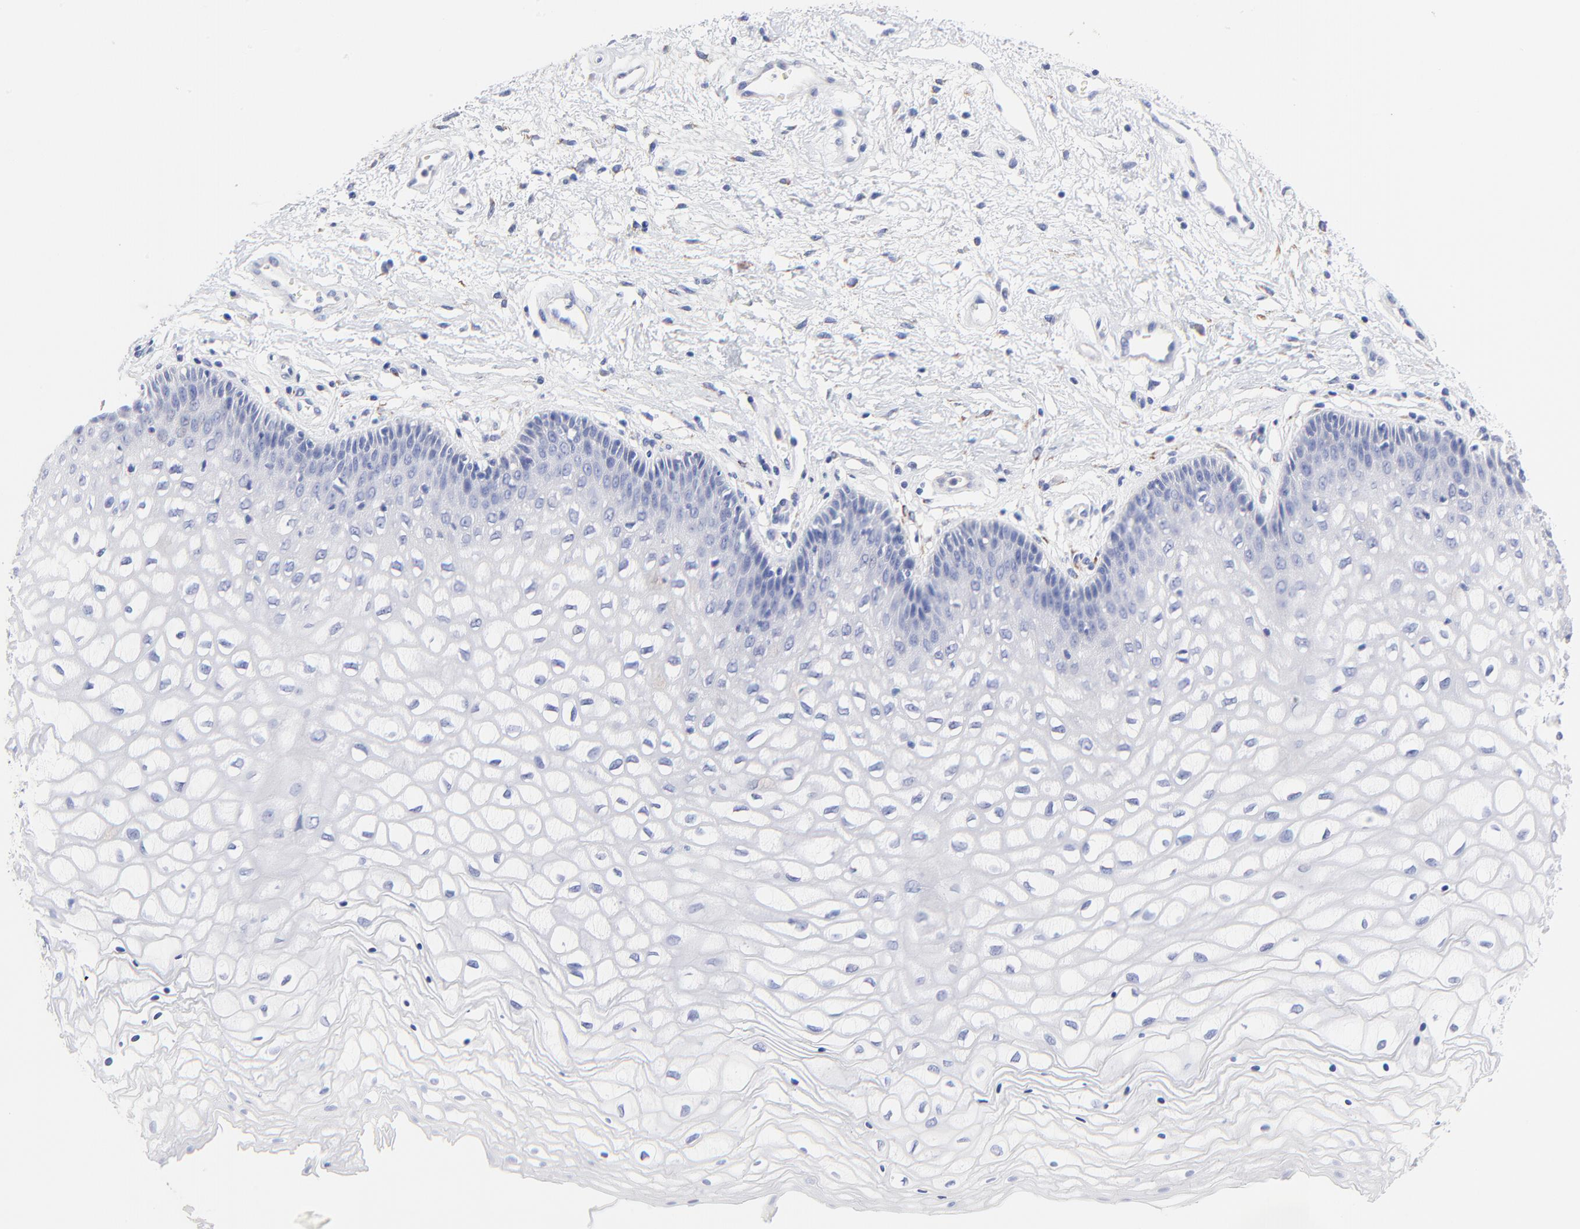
{"staining": {"intensity": "negative", "quantity": "none", "location": "none"}, "tissue": "vagina", "cell_type": "Squamous epithelial cells", "image_type": "normal", "snomed": [{"axis": "morphology", "description": "Normal tissue, NOS"}, {"axis": "topography", "description": "Vagina"}], "caption": "High magnification brightfield microscopy of normal vagina stained with DAB (brown) and counterstained with hematoxylin (blue): squamous epithelial cells show no significant staining.", "gene": "FBXO10", "patient": {"sex": "female", "age": 34}}